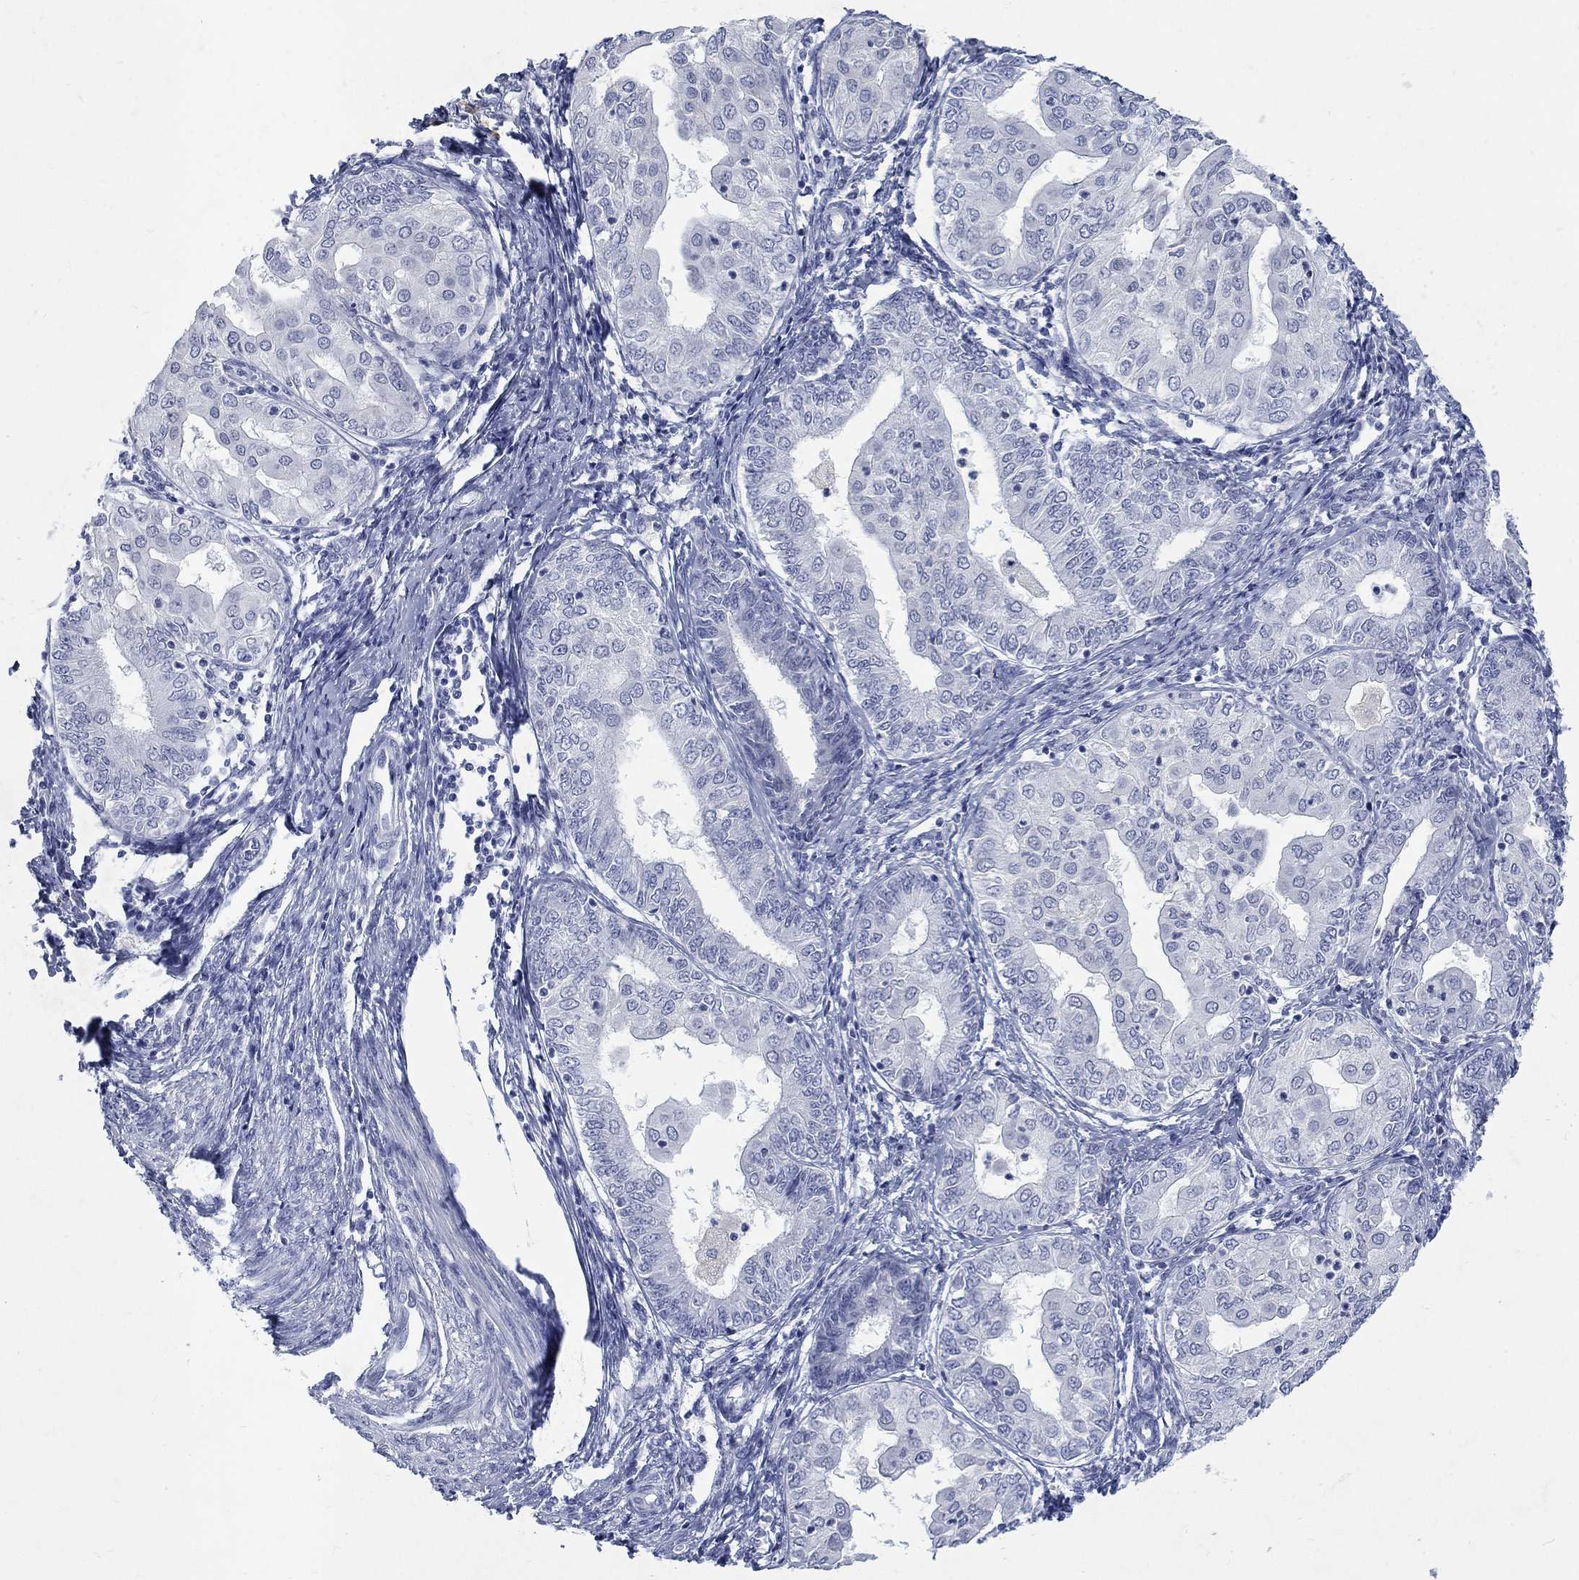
{"staining": {"intensity": "negative", "quantity": "none", "location": "none"}, "tissue": "endometrial cancer", "cell_type": "Tumor cells", "image_type": "cancer", "snomed": [{"axis": "morphology", "description": "Adenocarcinoma, NOS"}, {"axis": "topography", "description": "Endometrium"}], "caption": "The immunohistochemistry (IHC) histopathology image has no significant positivity in tumor cells of endometrial adenocarcinoma tissue.", "gene": "RFTN2", "patient": {"sex": "female", "age": 68}}